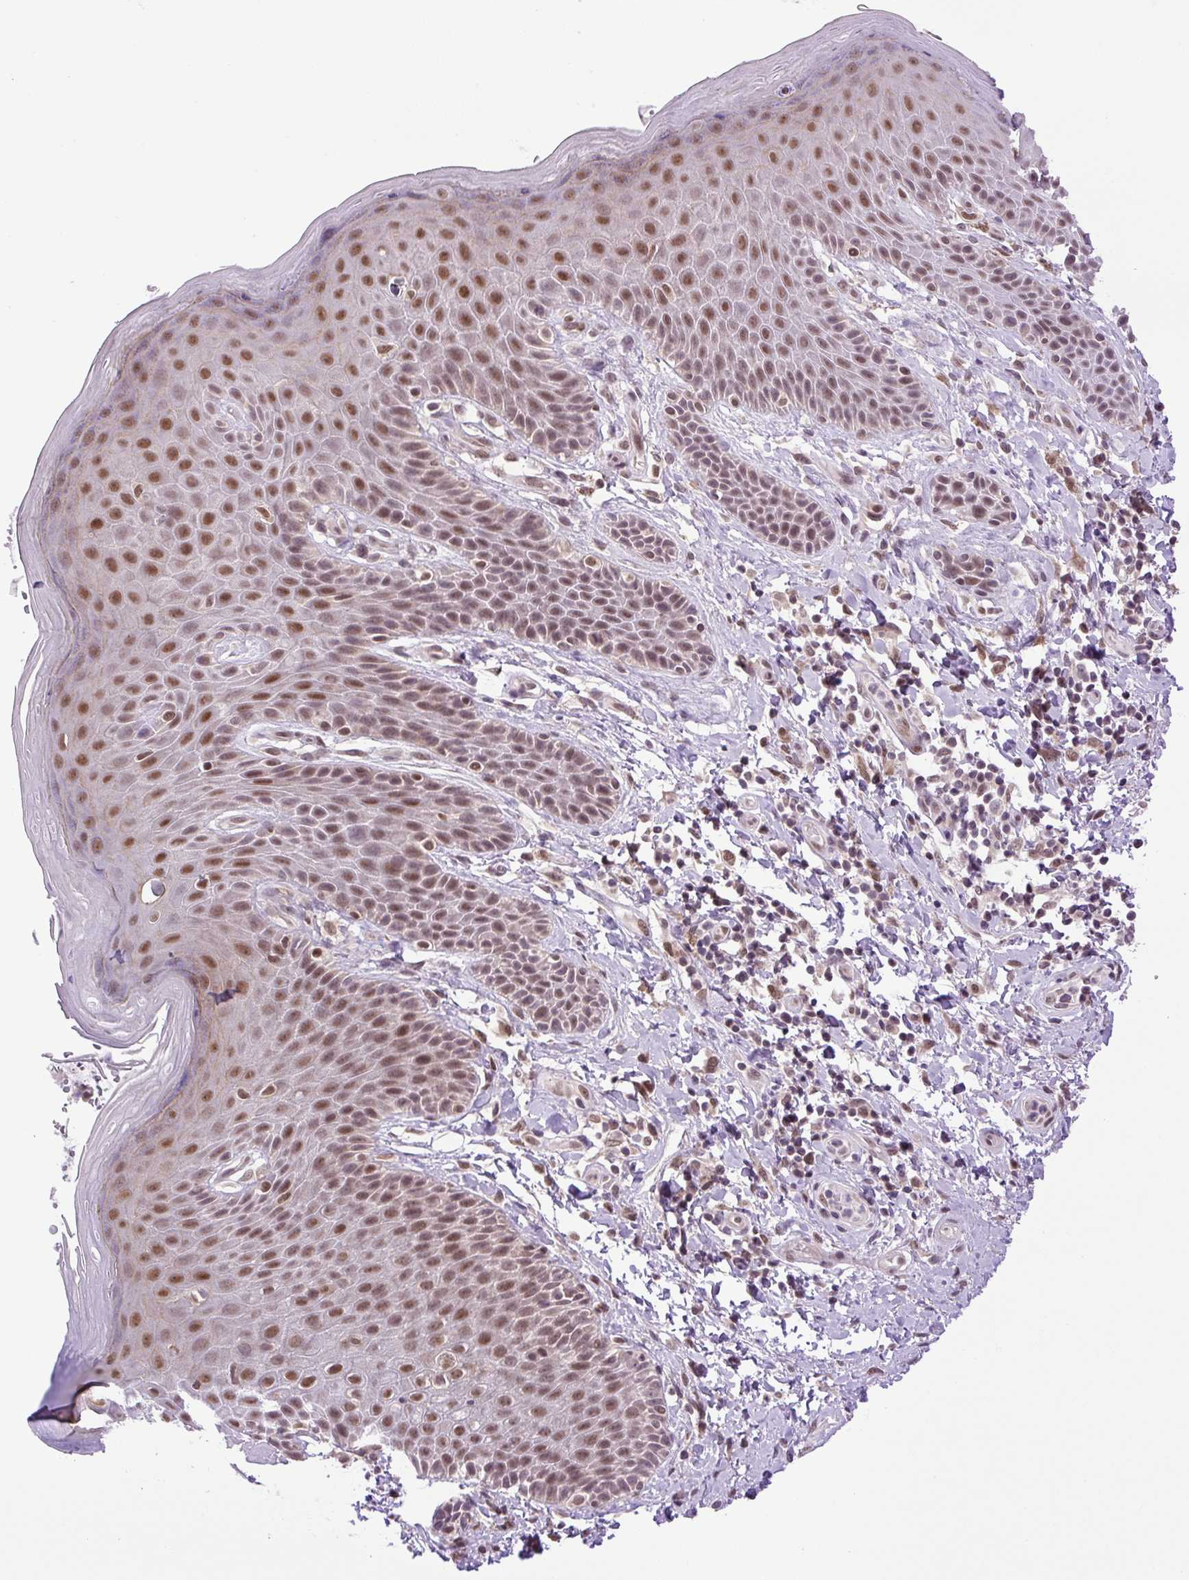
{"staining": {"intensity": "moderate", "quantity": ">75%", "location": "nuclear"}, "tissue": "skin", "cell_type": "Epidermal cells", "image_type": "normal", "snomed": [{"axis": "morphology", "description": "Normal tissue, NOS"}, {"axis": "topography", "description": "Peripheral nerve tissue"}], "caption": "Human skin stained for a protein (brown) displays moderate nuclear positive positivity in approximately >75% of epidermal cells.", "gene": "KPNA1", "patient": {"sex": "male", "age": 51}}